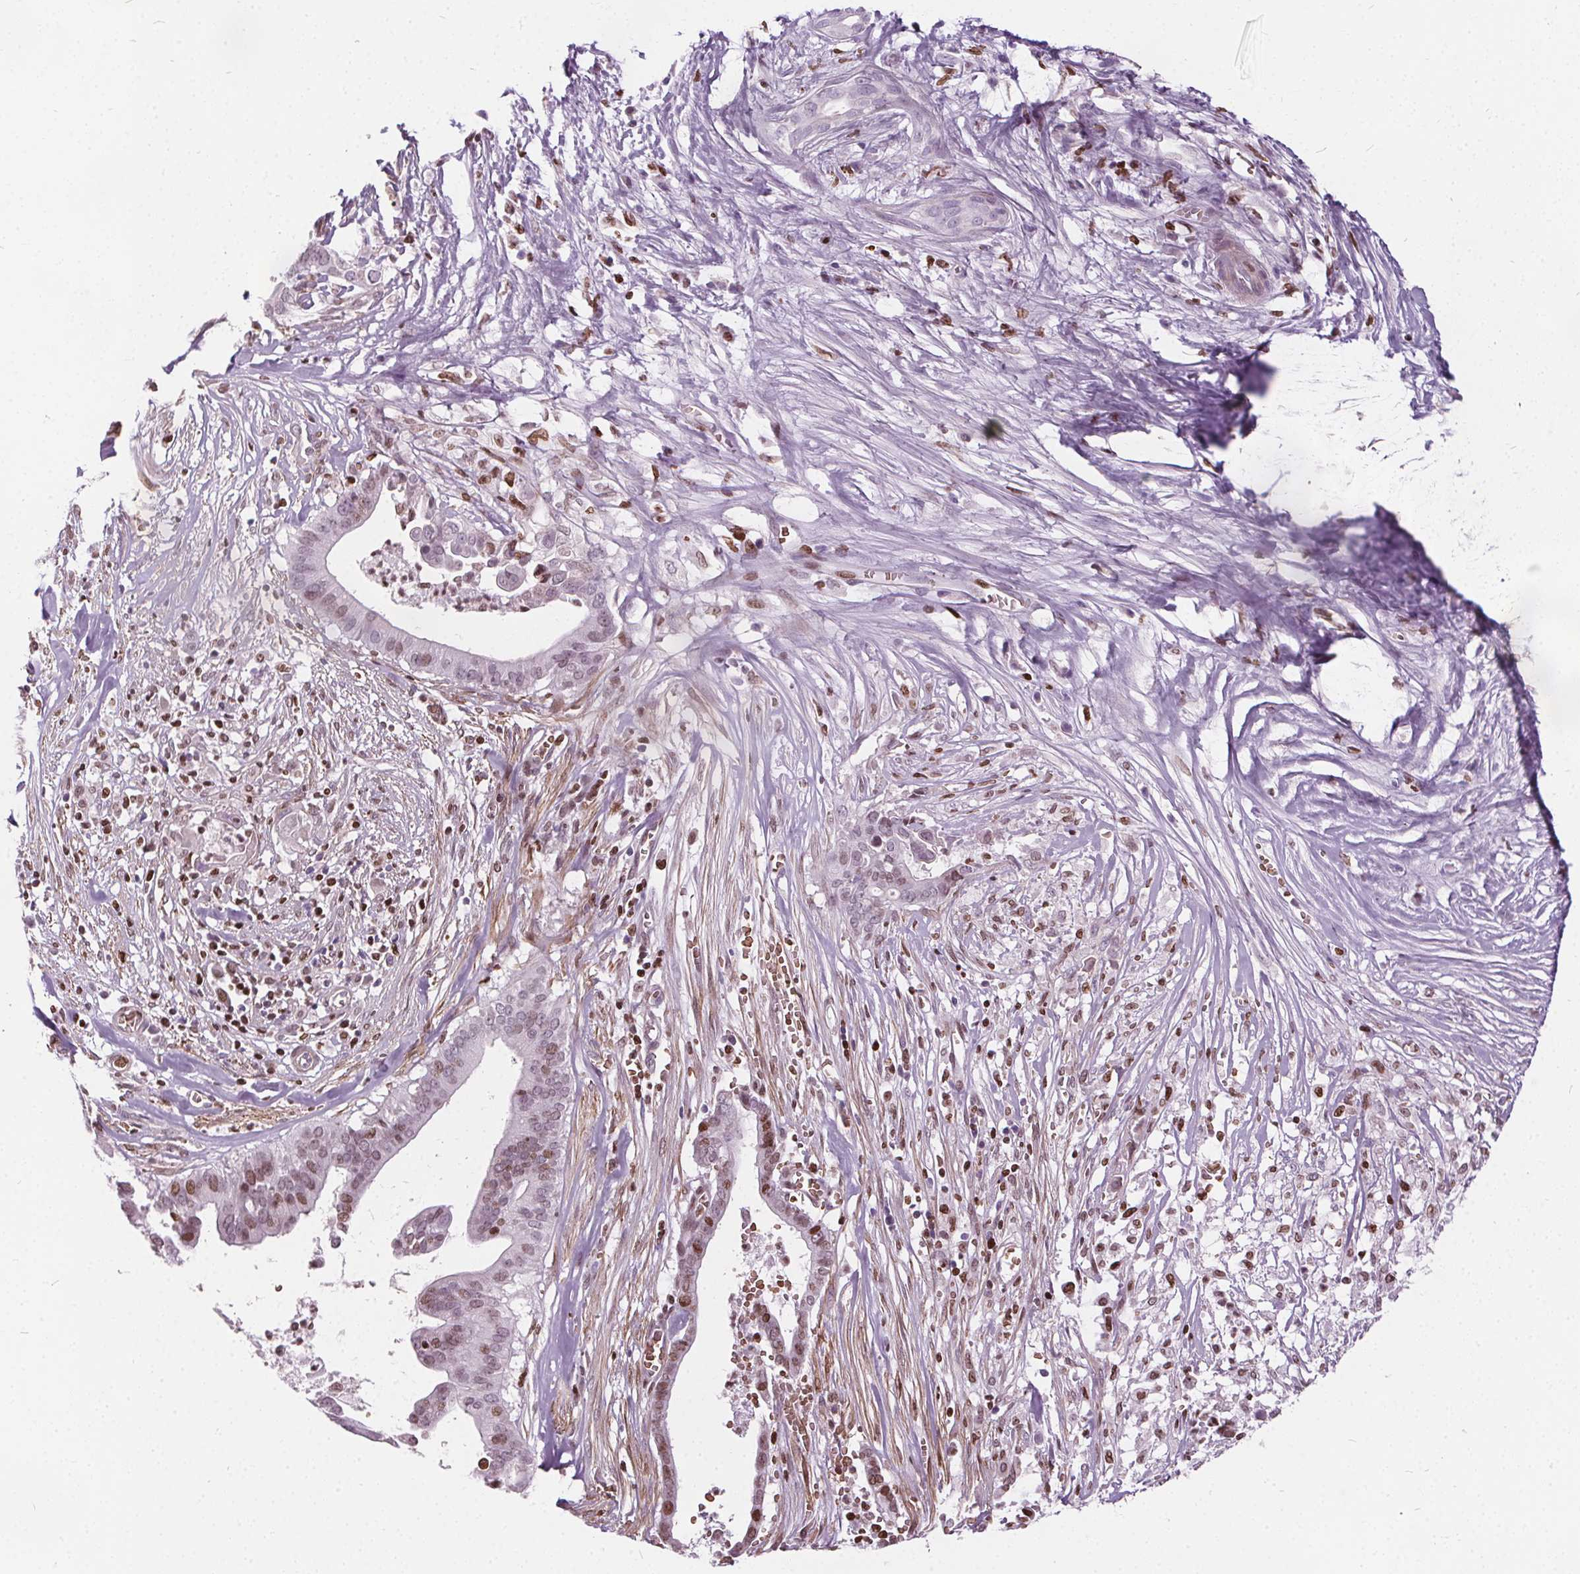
{"staining": {"intensity": "weak", "quantity": "25%-75%", "location": "nuclear"}, "tissue": "pancreatic cancer", "cell_type": "Tumor cells", "image_type": "cancer", "snomed": [{"axis": "morphology", "description": "Adenocarcinoma, NOS"}, {"axis": "topography", "description": "Pancreas"}], "caption": "Human pancreatic cancer (adenocarcinoma) stained with a brown dye exhibits weak nuclear positive staining in approximately 25%-75% of tumor cells.", "gene": "ISLR2", "patient": {"sex": "male", "age": 61}}